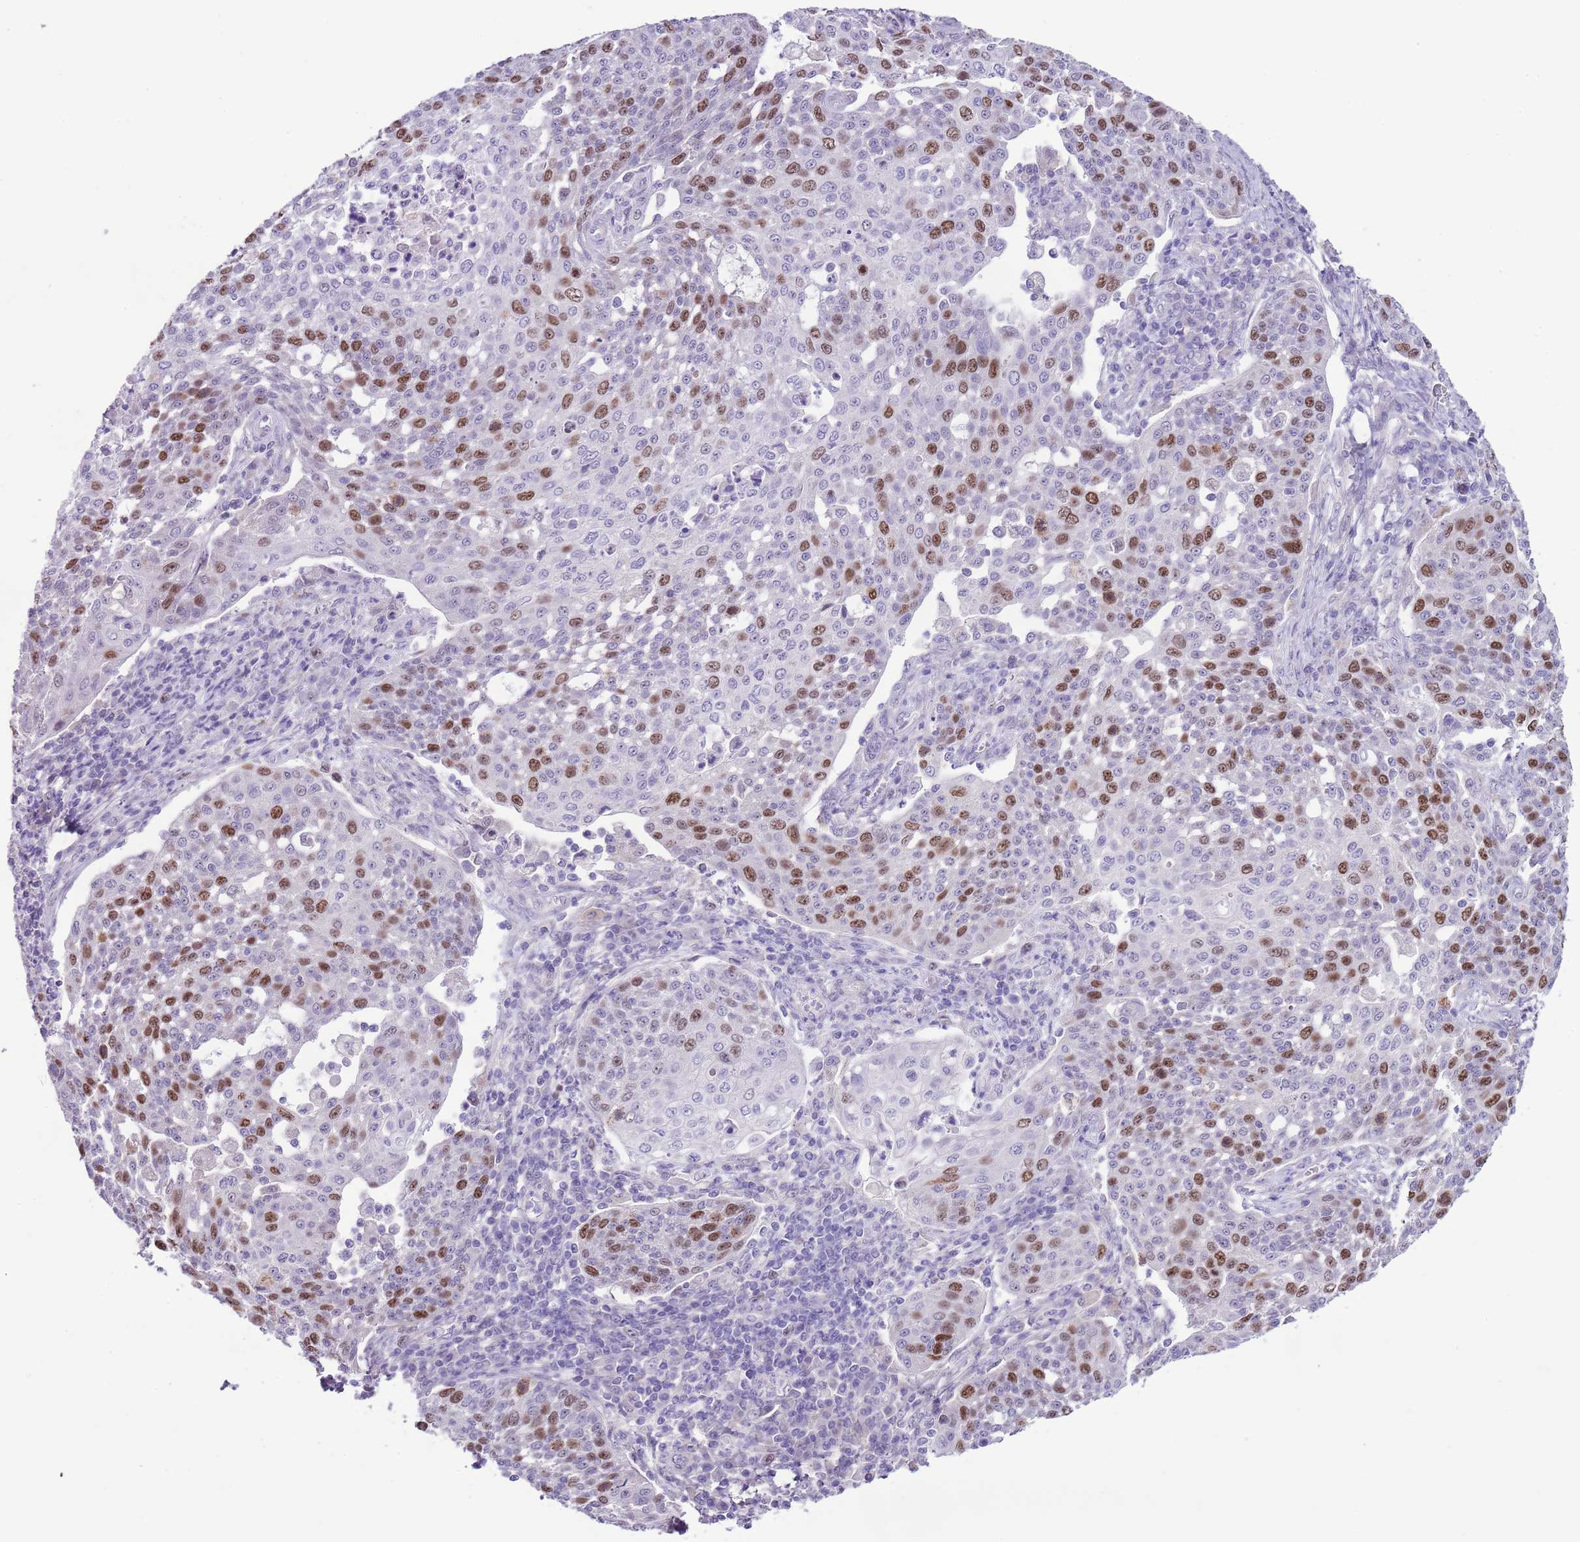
{"staining": {"intensity": "strong", "quantity": "25%-75%", "location": "nuclear"}, "tissue": "cervical cancer", "cell_type": "Tumor cells", "image_type": "cancer", "snomed": [{"axis": "morphology", "description": "Squamous cell carcinoma, NOS"}, {"axis": "topography", "description": "Cervix"}], "caption": "Protein analysis of cervical cancer (squamous cell carcinoma) tissue demonstrates strong nuclear positivity in about 25%-75% of tumor cells.", "gene": "FBRSL1", "patient": {"sex": "female", "age": 34}}